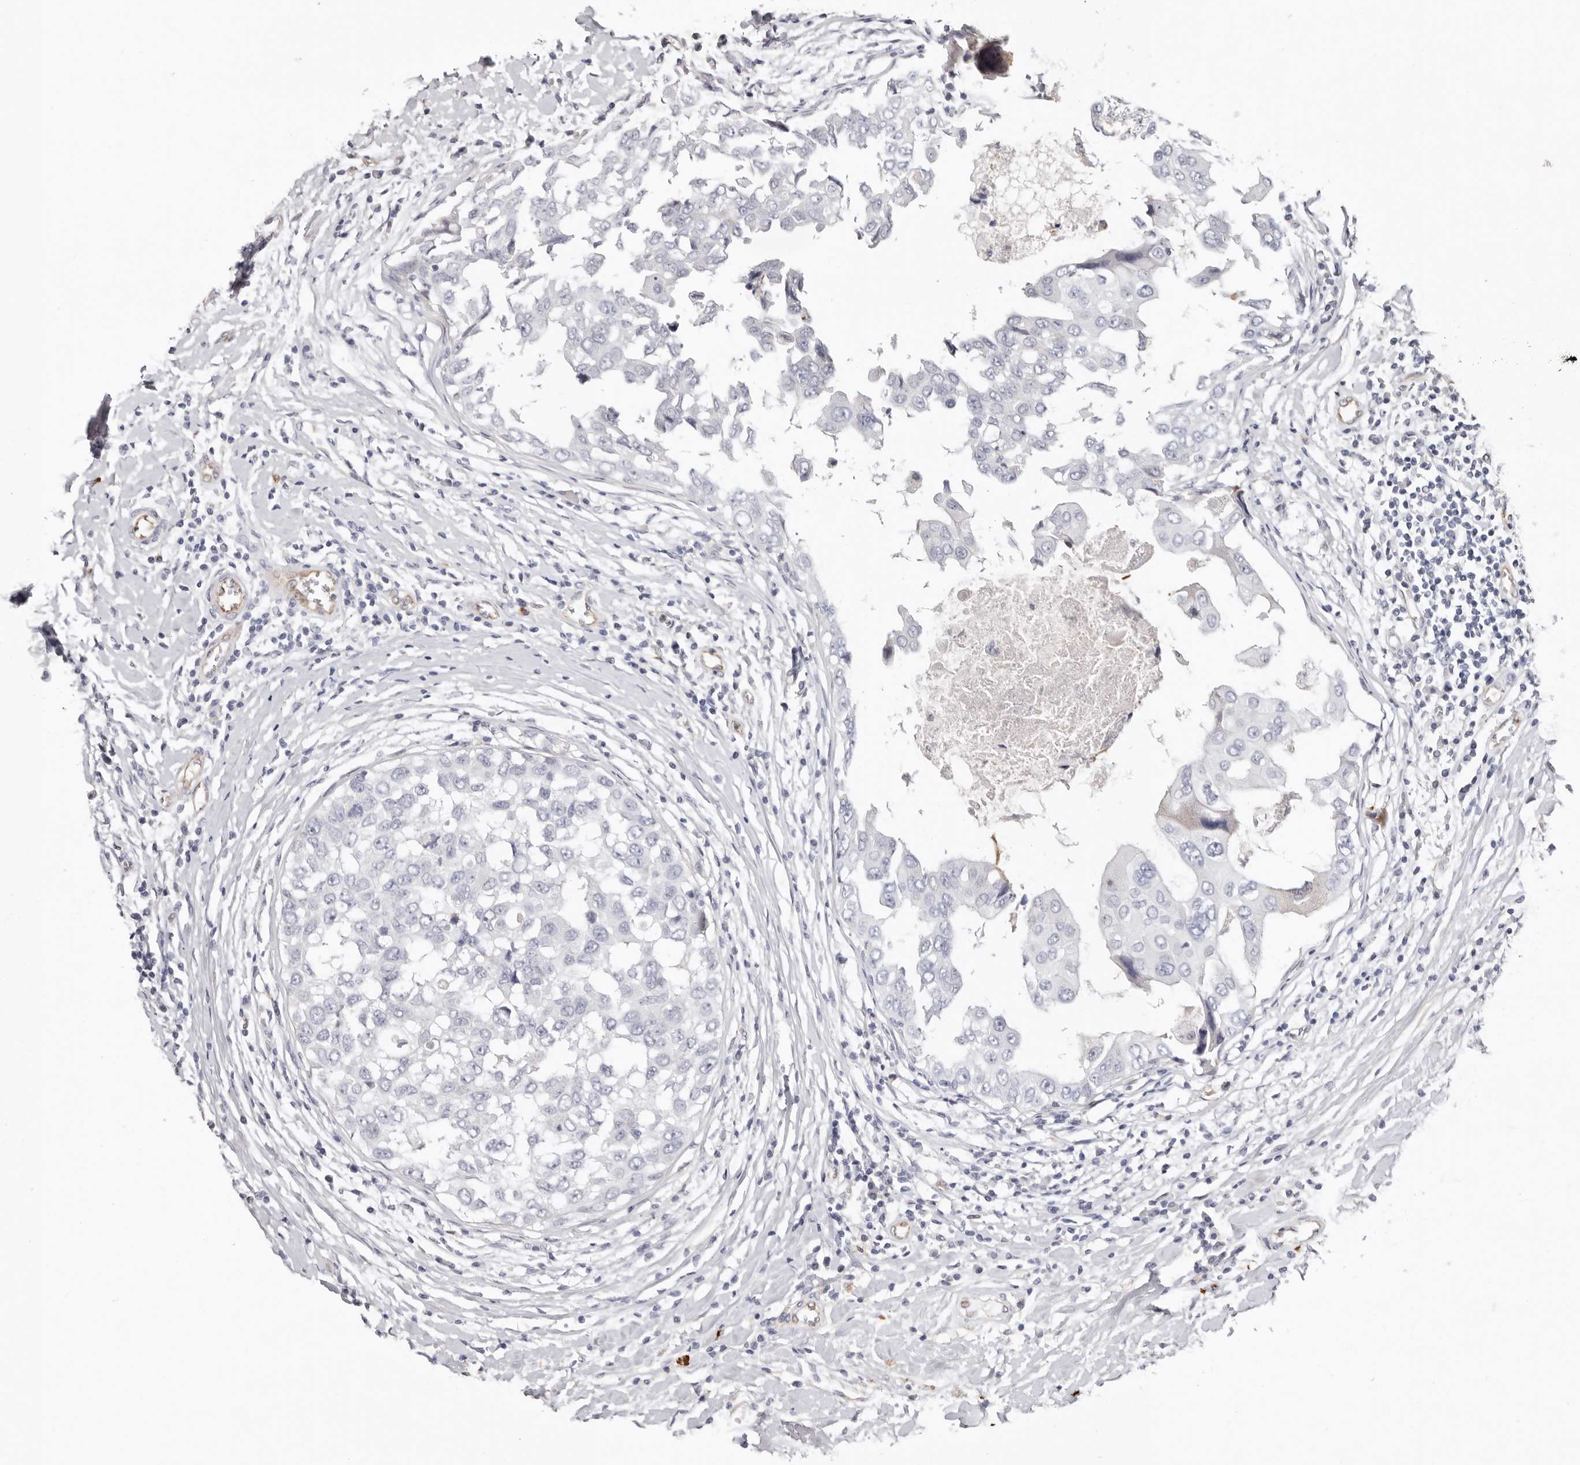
{"staining": {"intensity": "negative", "quantity": "none", "location": "none"}, "tissue": "breast cancer", "cell_type": "Tumor cells", "image_type": "cancer", "snomed": [{"axis": "morphology", "description": "Duct carcinoma"}, {"axis": "topography", "description": "Breast"}], "caption": "Immunohistochemistry (IHC) of breast invasive ductal carcinoma exhibits no staining in tumor cells.", "gene": "PKDCC", "patient": {"sex": "female", "age": 27}}